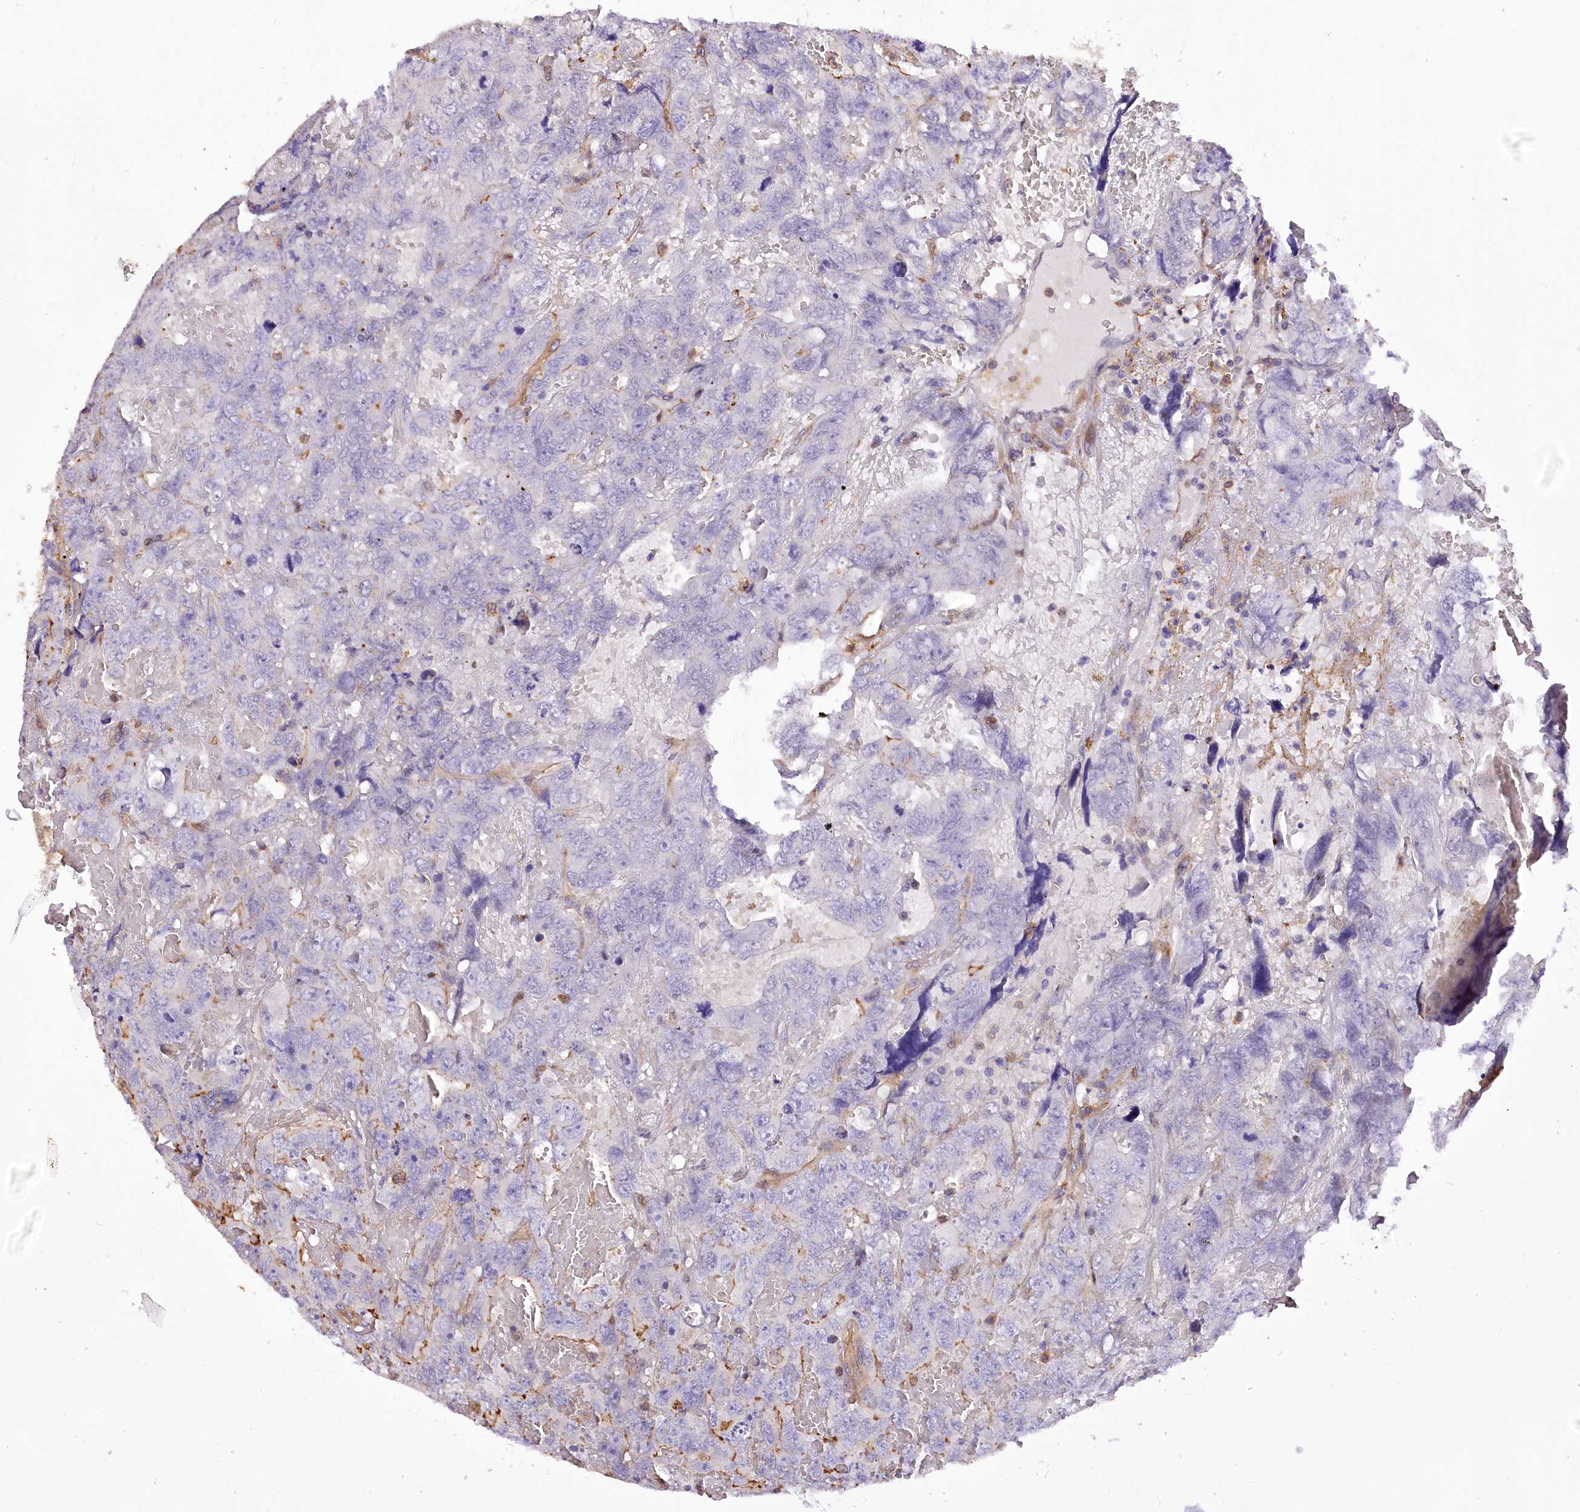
{"staining": {"intensity": "weak", "quantity": "<25%", "location": "cytoplasmic/membranous"}, "tissue": "testis cancer", "cell_type": "Tumor cells", "image_type": "cancer", "snomed": [{"axis": "morphology", "description": "Carcinoma, Embryonal, NOS"}, {"axis": "topography", "description": "Testis"}], "caption": "Tumor cells show no significant expression in embryonal carcinoma (testis).", "gene": "DPP3", "patient": {"sex": "male", "age": 45}}